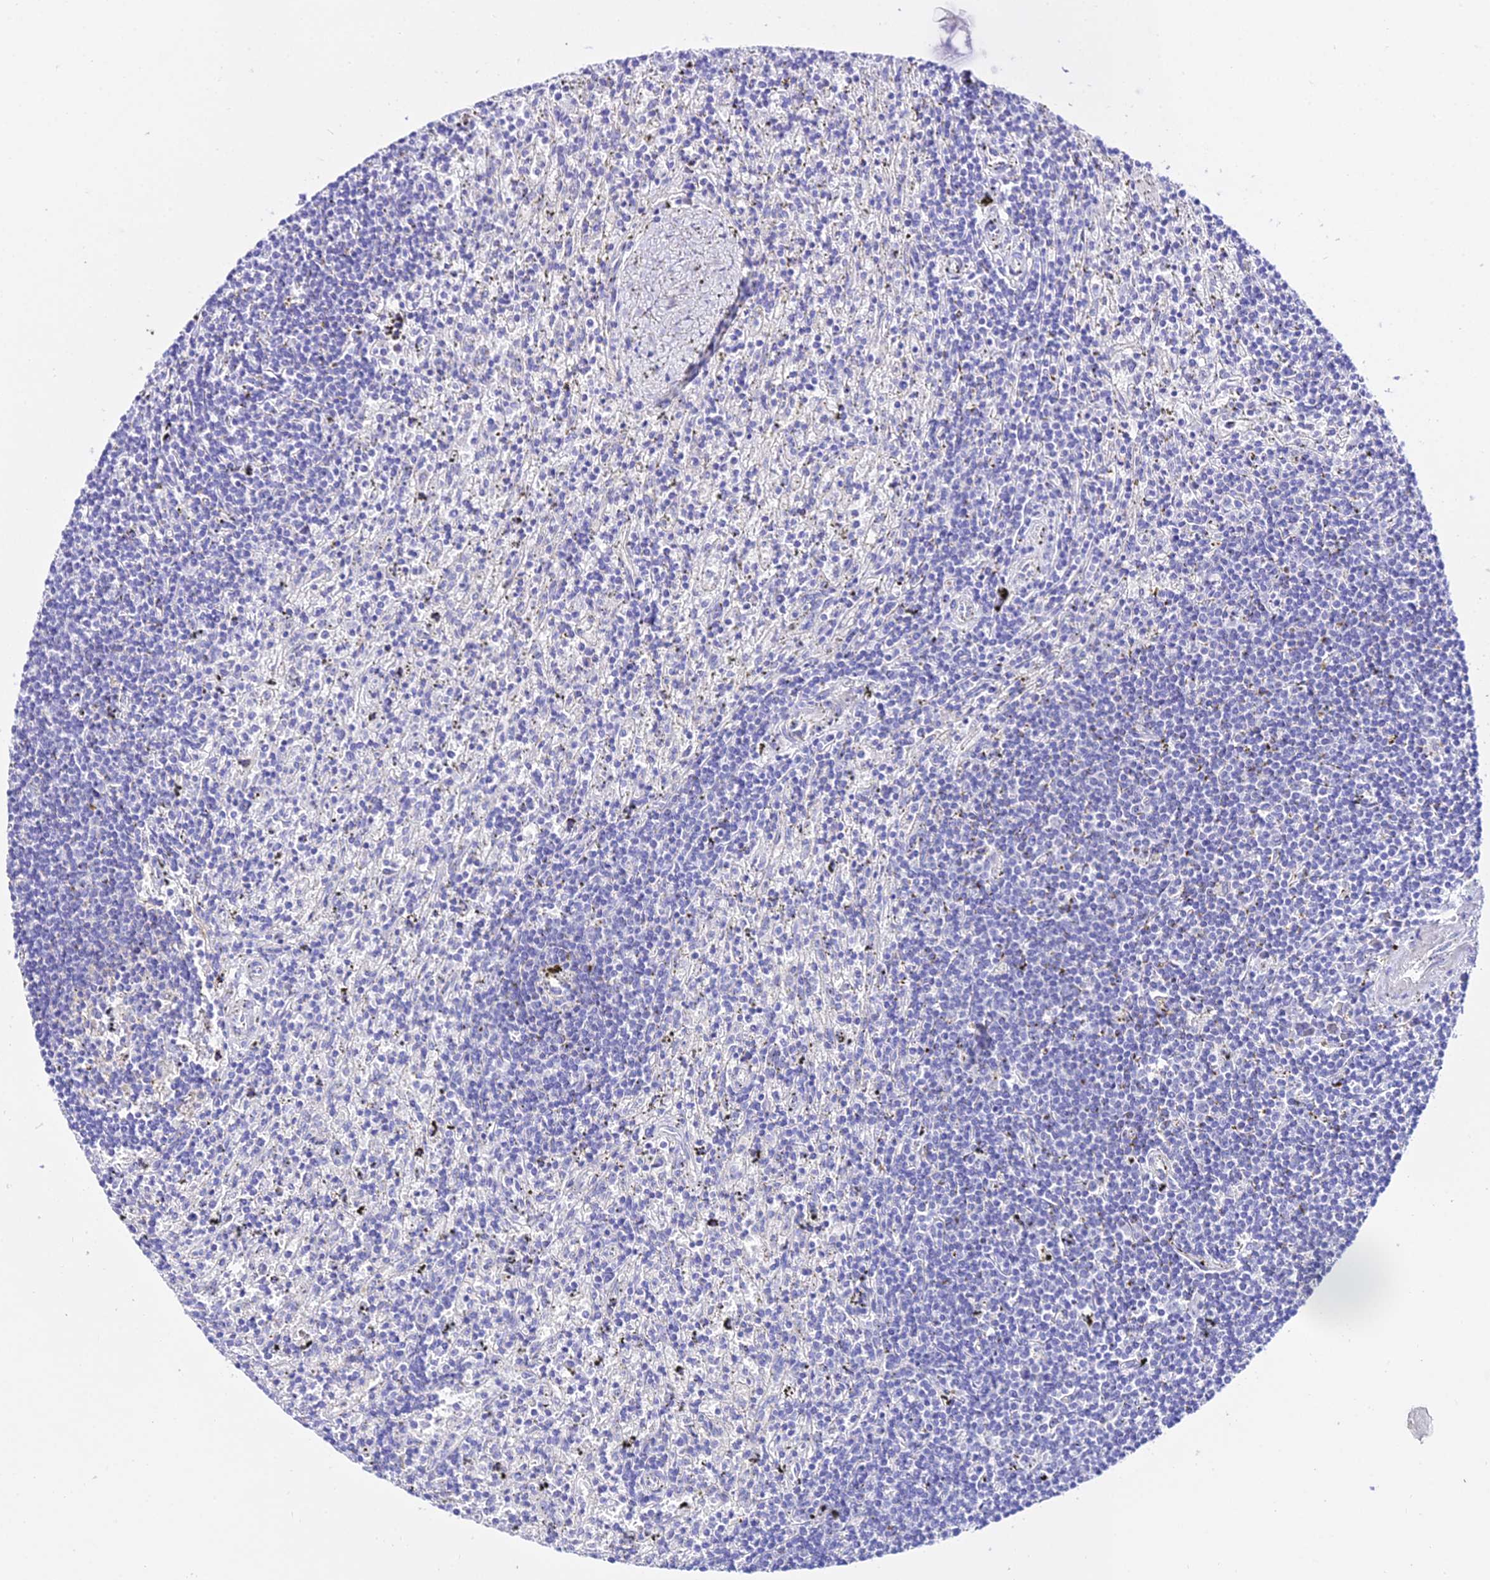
{"staining": {"intensity": "negative", "quantity": "none", "location": "none"}, "tissue": "lymphoma", "cell_type": "Tumor cells", "image_type": "cancer", "snomed": [{"axis": "morphology", "description": "Malignant lymphoma, non-Hodgkin's type, Low grade"}, {"axis": "topography", "description": "Spleen"}], "caption": "Tumor cells show no significant staining in lymphoma.", "gene": "TMEM117", "patient": {"sex": "male", "age": 76}}